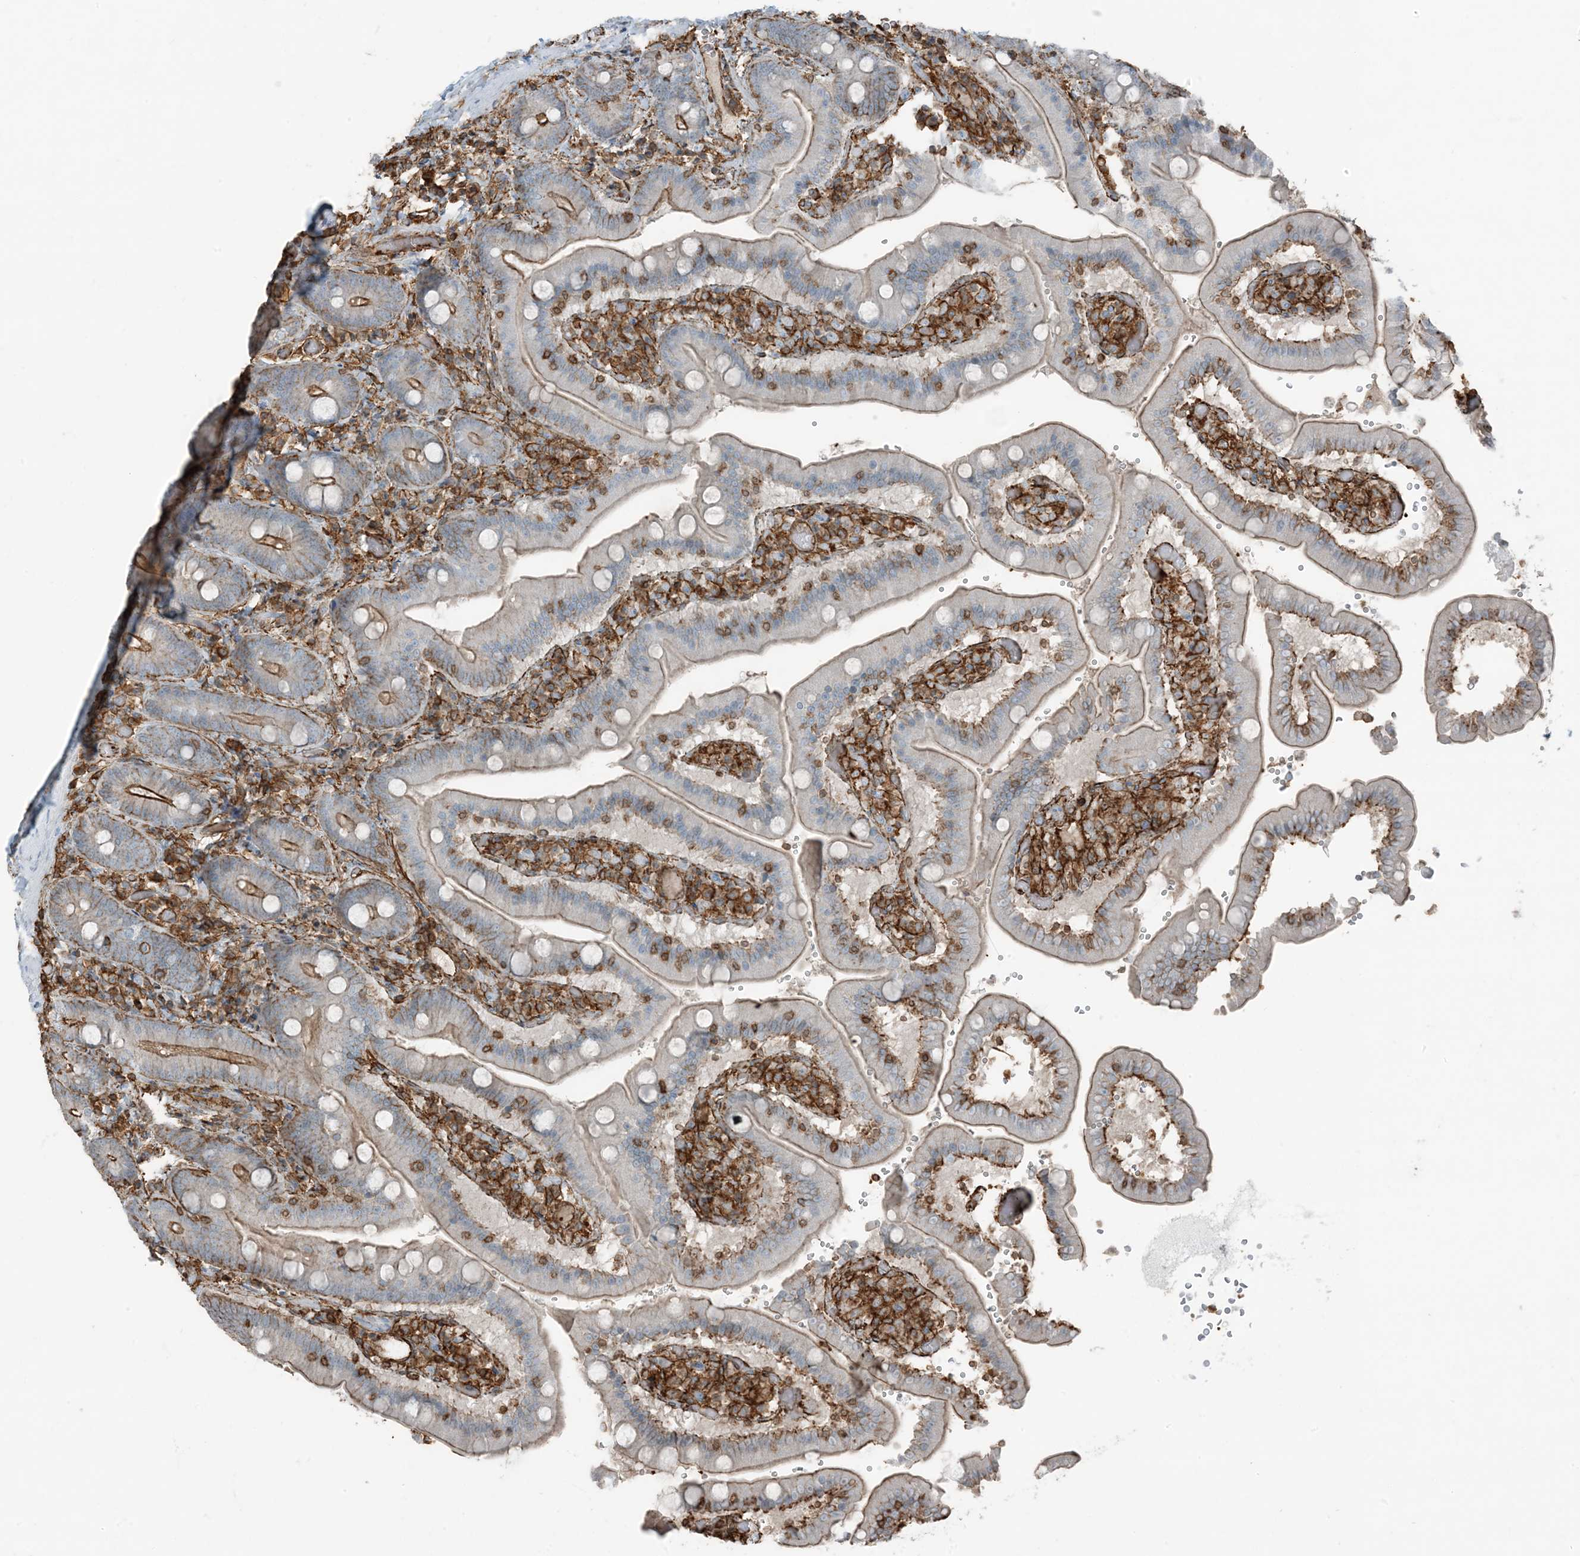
{"staining": {"intensity": "moderate", "quantity": "25%-75%", "location": "cytoplasmic/membranous"}, "tissue": "duodenum", "cell_type": "Glandular cells", "image_type": "normal", "snomed": [{"axis": "morphology", "description": "Normal tissue, NOS"}, {"axis": "topography", "description": "Duodenum"}], "caption": "Brown immunohistochemical staining in unremarkable human duodenum displays moderate cytoplasmic/membranous staining in about 25%-75% of glandular cells.", "gene": "APOBEC3C", "patient": {"sex": "female", "age": 62}}